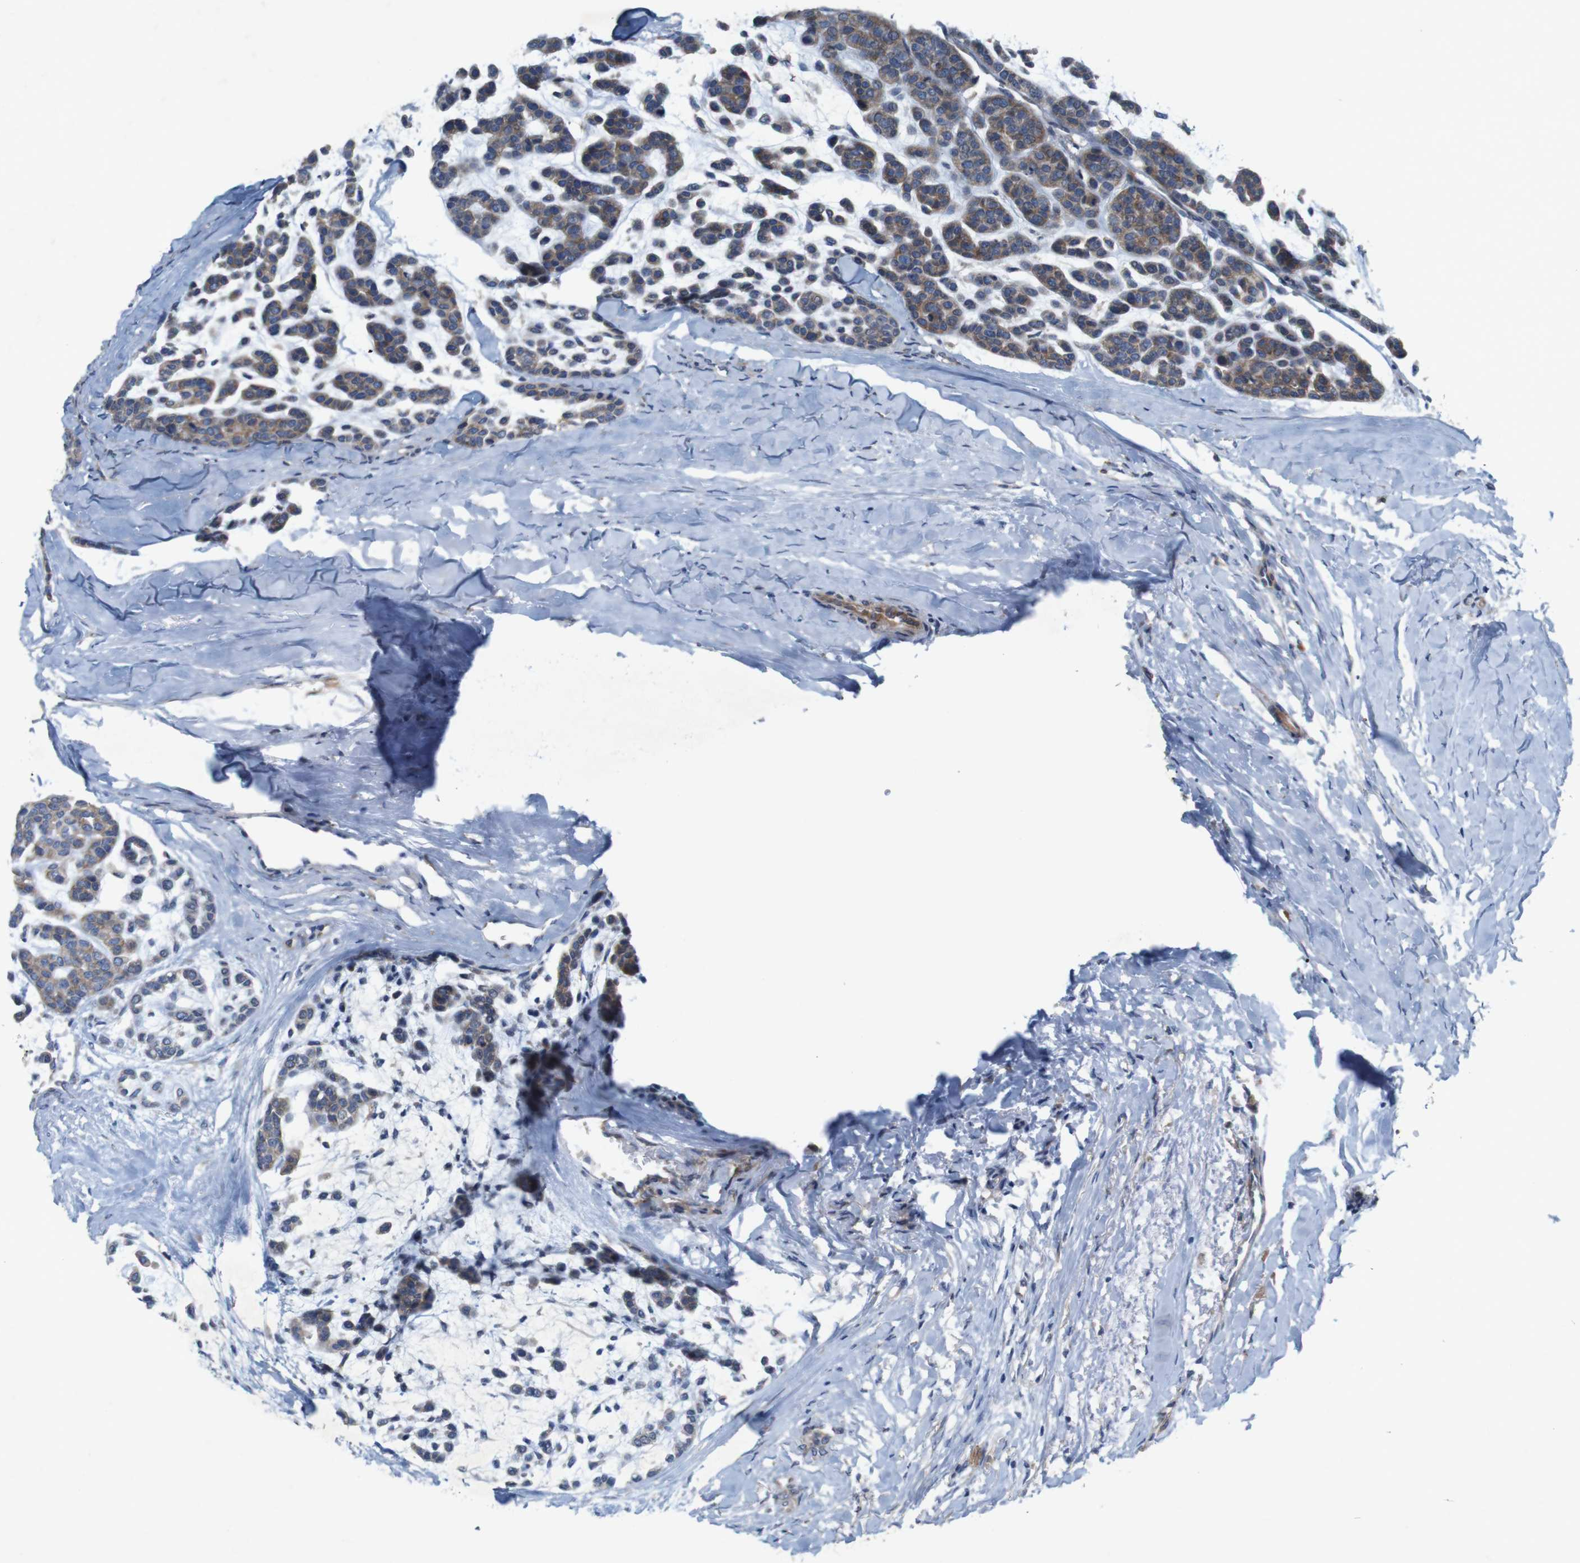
{"staining": {"intensity": "moderate", "quantity": ">75%", "location": "cytoplasmic/membranous"}, "tissue": "head and neck cancer", "cell_type": "Tumor cells", "image_type": "cancer", "snomed": [{"axis": "morphology", "description": "Adenocarcinoma, NOS"}, {"axis": "morphology", "description": "Adenoma, NOS"}, {"axis": "topography", "description": "Head-Neck"}], "caption": "The photomicrograph displays staining of head and neck cancer (adenoma), revealing moderate cytoplasmic/membranous protein positivity (brown color) within tumor cells.", "gene": "SIGLEC8", "patient": {"sex": "female", "age": 55}}